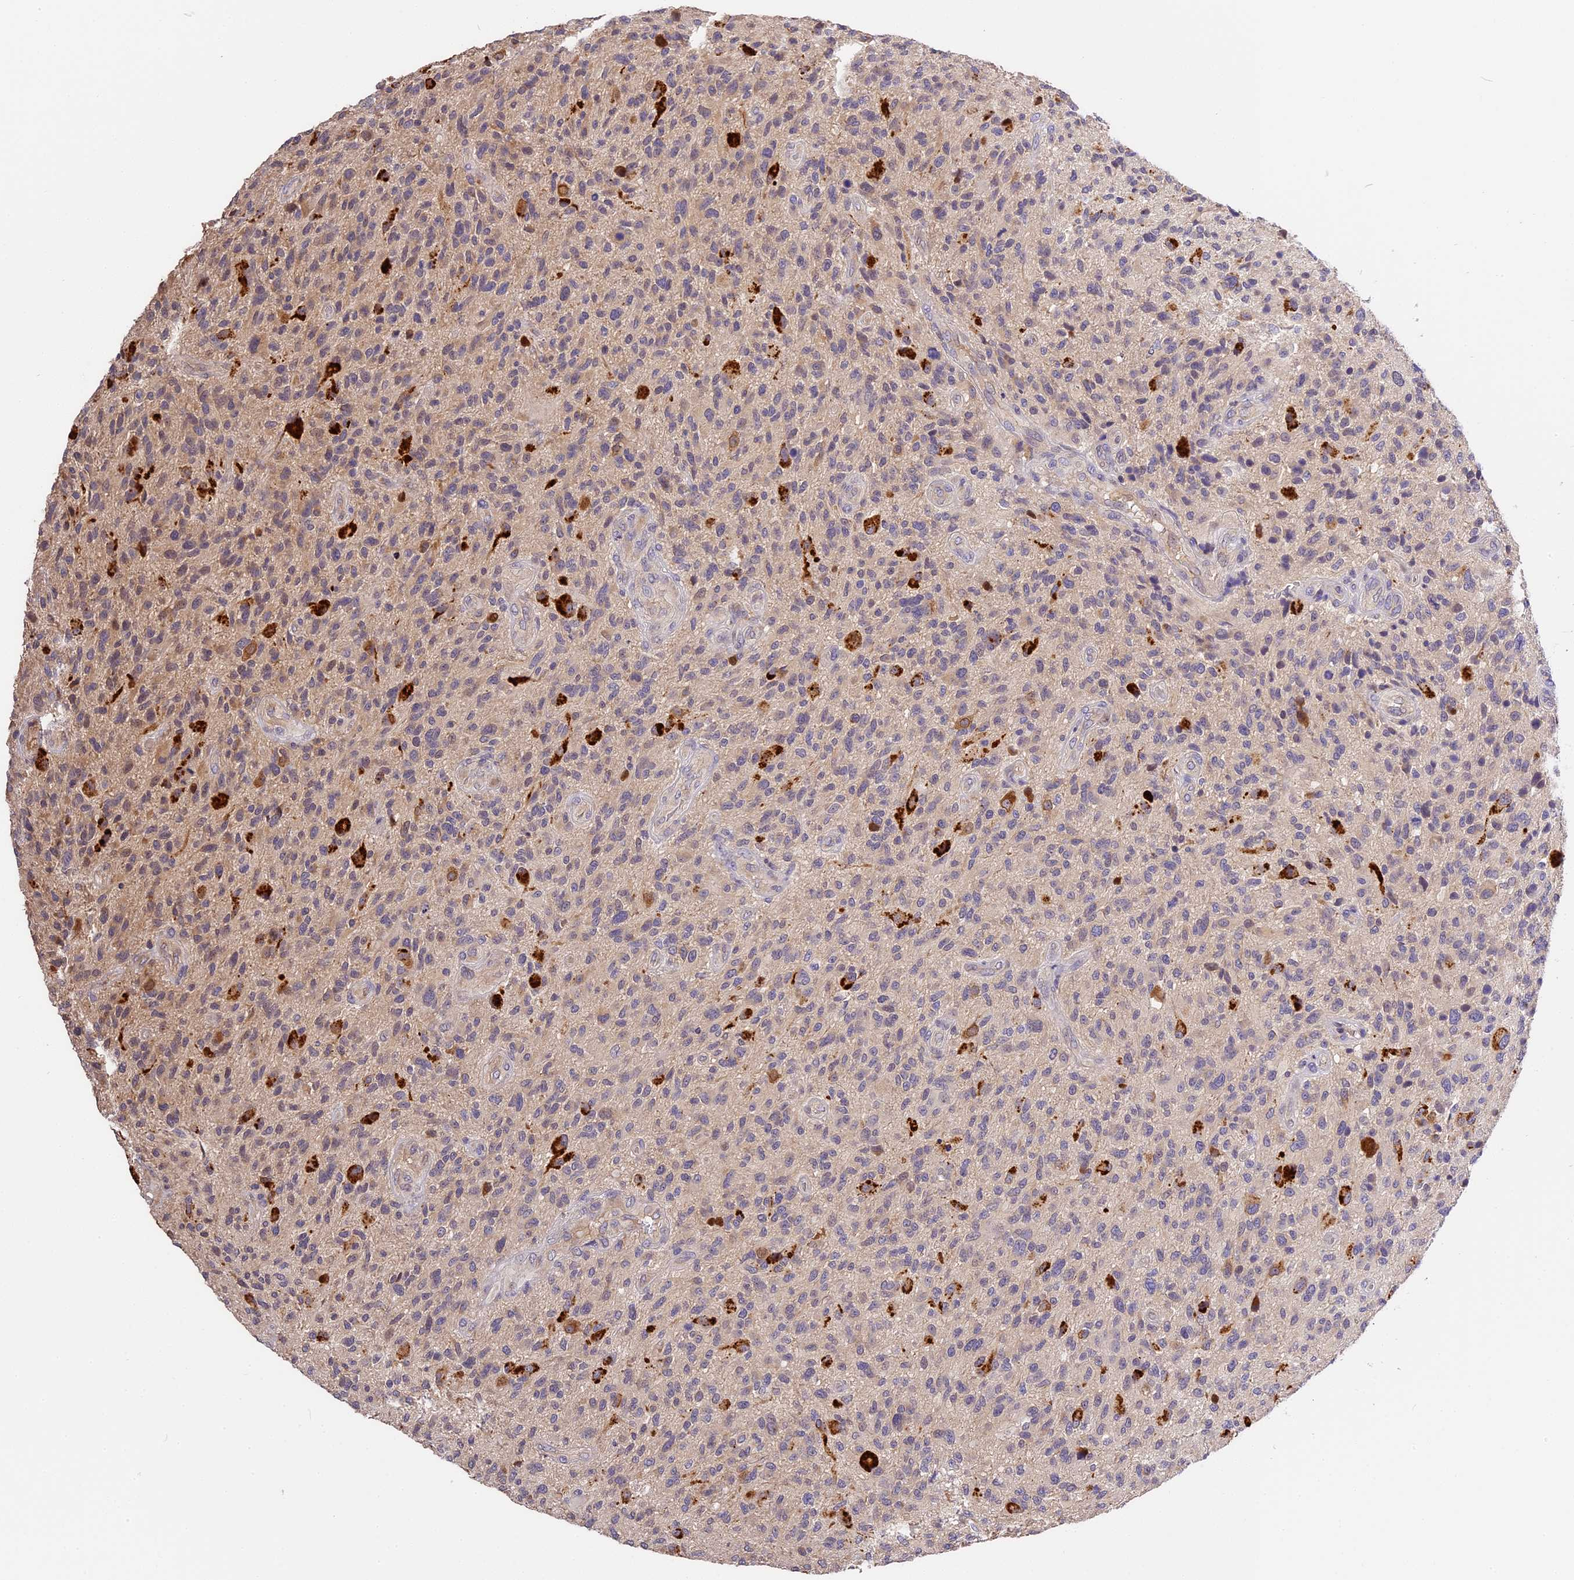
{"staining": {"intensity": "negative", "quantity": "none", "location": "none"}, "tissue": "glioma", "cell_type": "Tumor cells", "image_type": "cancer", "snomed": [{"axis": "morphology", "description": "Glioma, malignant, High grade"}, {"axis": "topography", "description": "Brain"}], "caption": "The photomicrograph exhibits no significant expression in tumor cells of glioma. (Brightfield microscopy of DAB (3,3'-diaminobenzidine) immunohistochemistry at high magnification).", "gene": "BSCL2", "patient": {"sex": "male", "age": 47}}